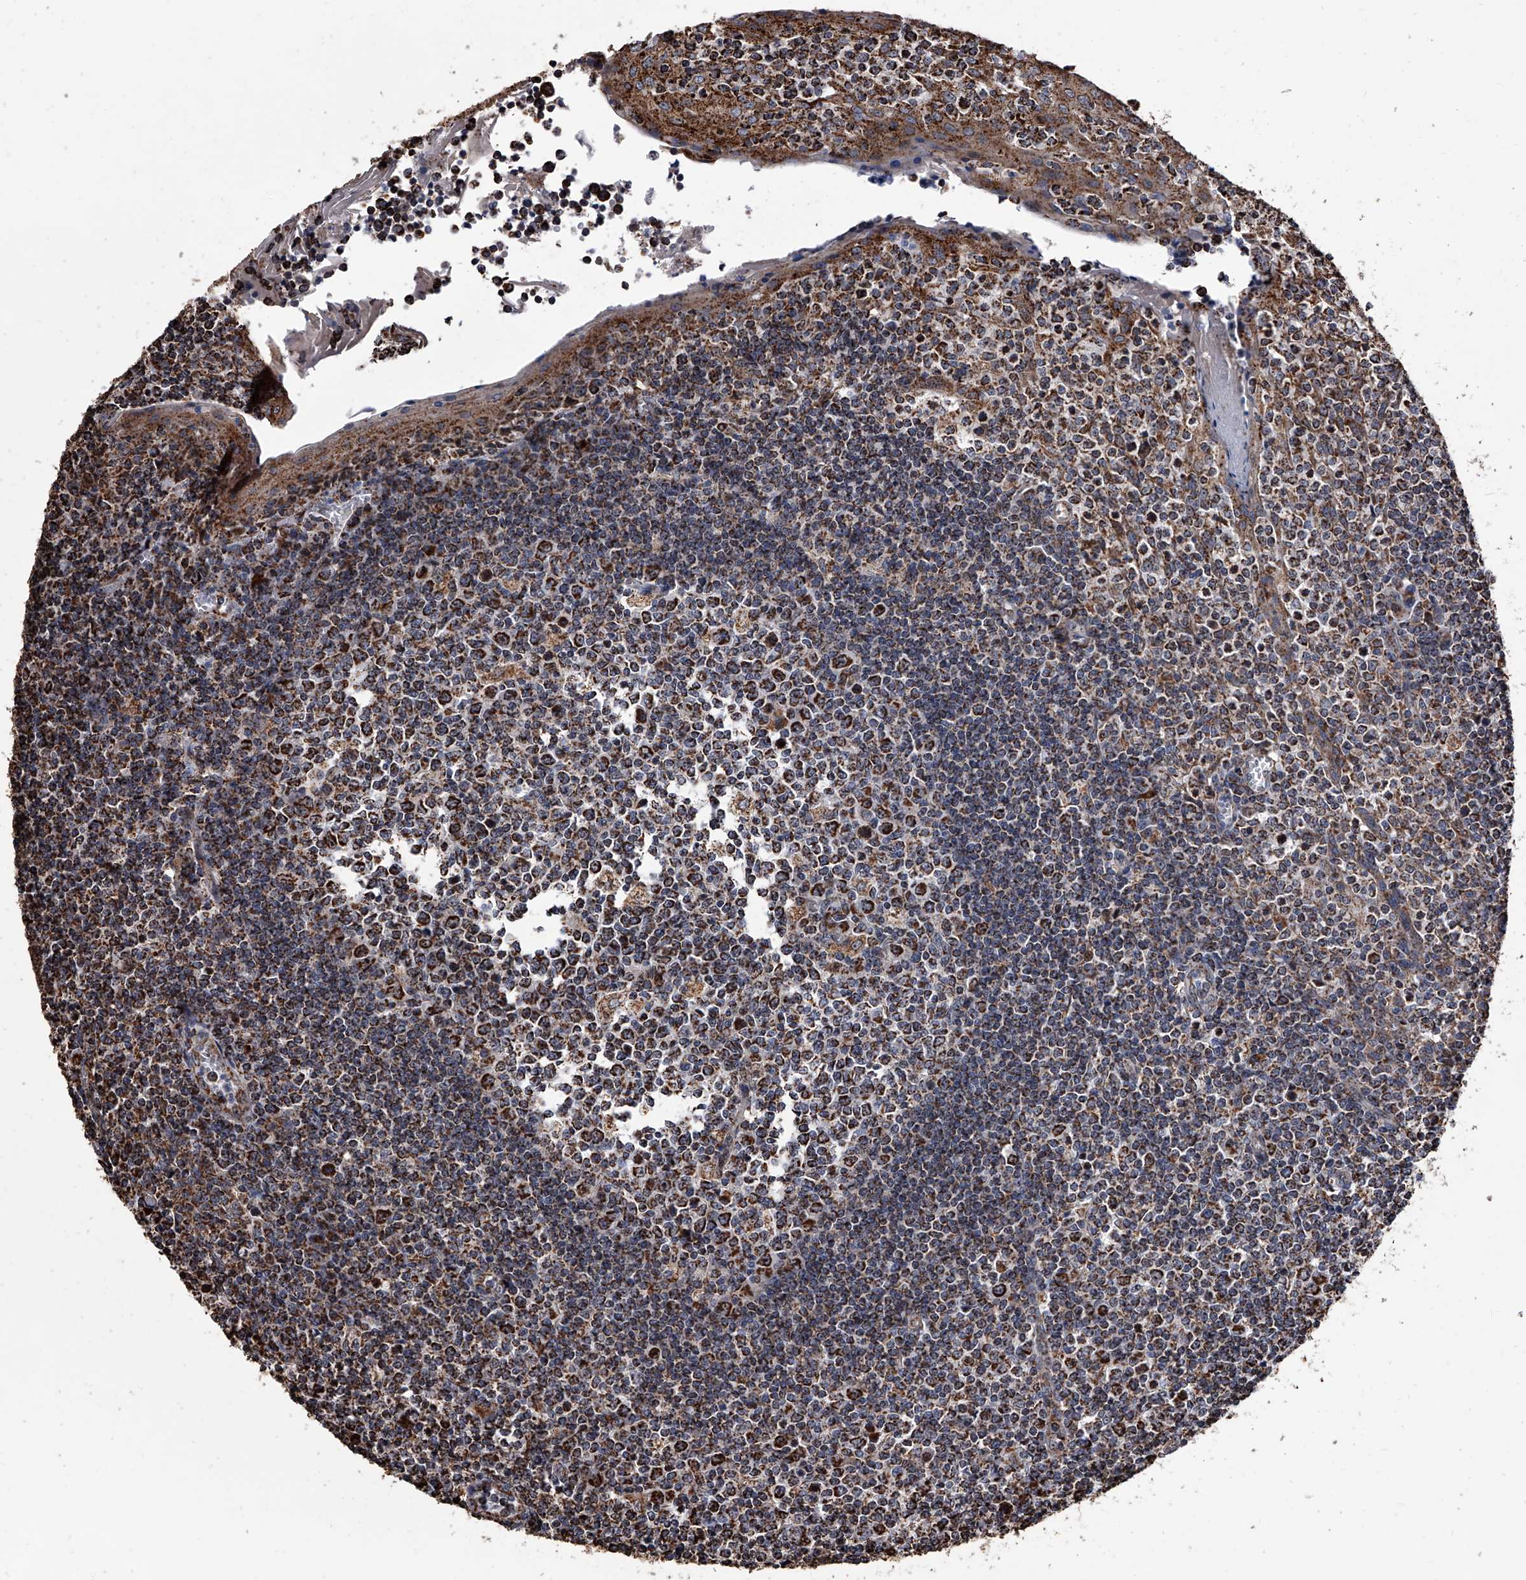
{"staining": {"intensity": "strong", "quantity": "25%-75%", "location": "cytoplasmic/membranous"}, "tissue": "tonsil", "cell_type": "Germinal center cells", "image_type": "normal", "snomed": [{"axis": "morphology", "description": "Normal tissue, NOS"}, {"axis": "topography", "description": "Tonsil"}], "caption": "Approximately 25%-75% of germinal center cells in normal human tonsil demonstrate strong cytoplasmic/membranous protein expression as visualized by brown immunohistochemical staining.", "gene": "SMPDL3A", "patient": {"sex": "female", "age": 19}}